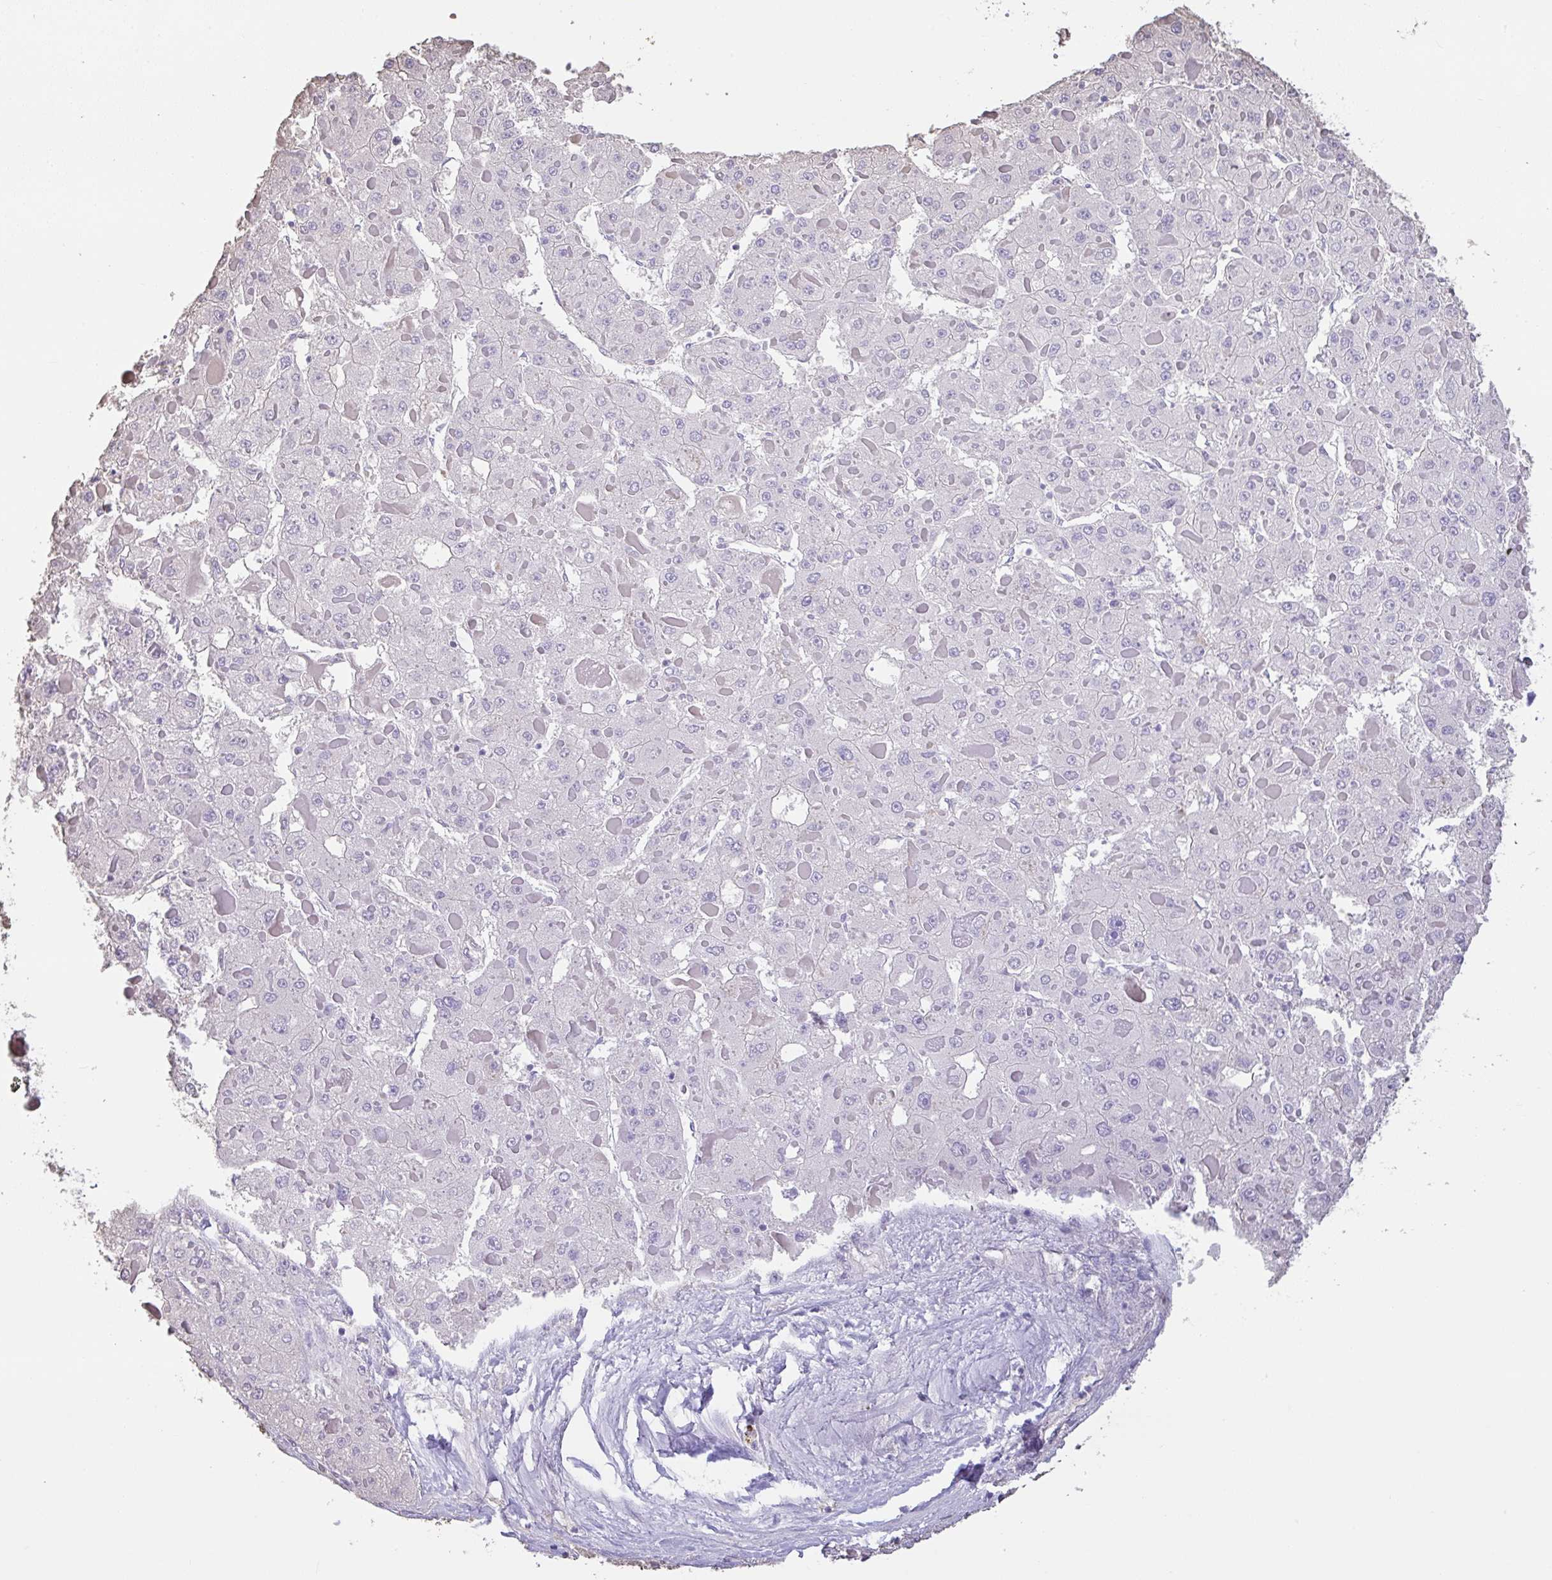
{"staining": {"intensity": "negative", "quantity": "none", "location": "none"}, "tissue": "liver cancer", "cell_type": "Tumor cells", "image_type": "cancer", "snomed": [{"axis": "morphology", "description": "Carcinoma, Hepatocellular, NOS"}, {"axis": "topography", "description": "Liver"}], "caption": "Protein analysis of liver cancer (hepatocellular carcinoma) reveals no significant positivity in tumor cells.", "gene": "HOXC12", "patient": {"sex": "female", "age": 73}}